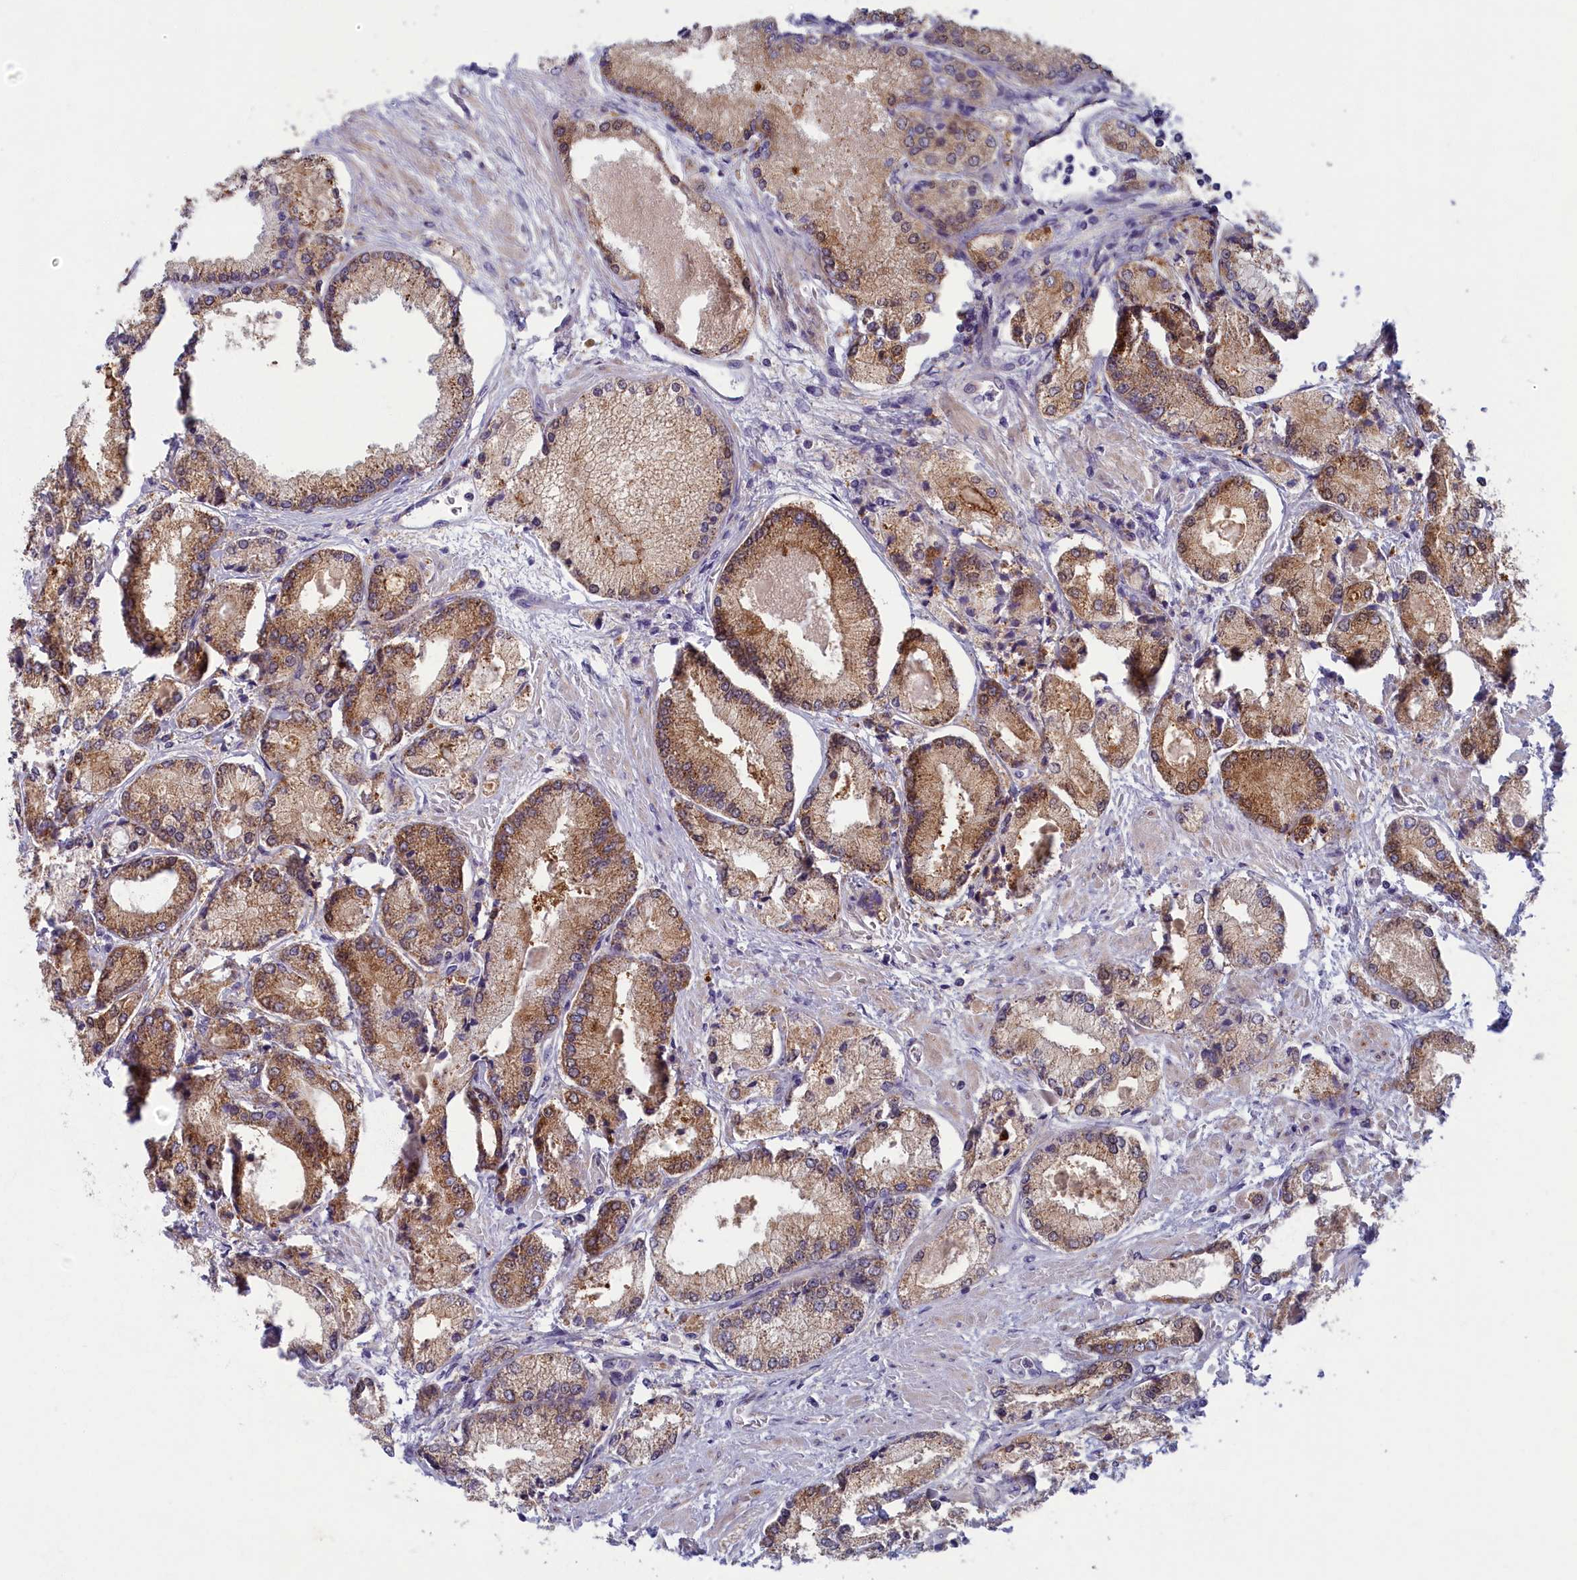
{"staining": {"intensity": "moderate", "quantity": ">75%", "location": "cytoplasmic/membranous"}, "tissue": "prostate cancer", "cell_type": "Tumor cells", "image_type": "cancer", "snomed": [{"axis": "morphology", "description": "Adenocarcinoma, Low grade"}, {"axis": "topography", "description": "Prostate"}], "caption": "Immunohistochemistry (IHC) of low-grade adenocarcinoma (prostate) shows medium levels of moderate cytoplasmic/membranous expression in approximately >75% of tumor cells.", "gene": "MRPS25", "patient": {"sex": "male", "age": 74}}